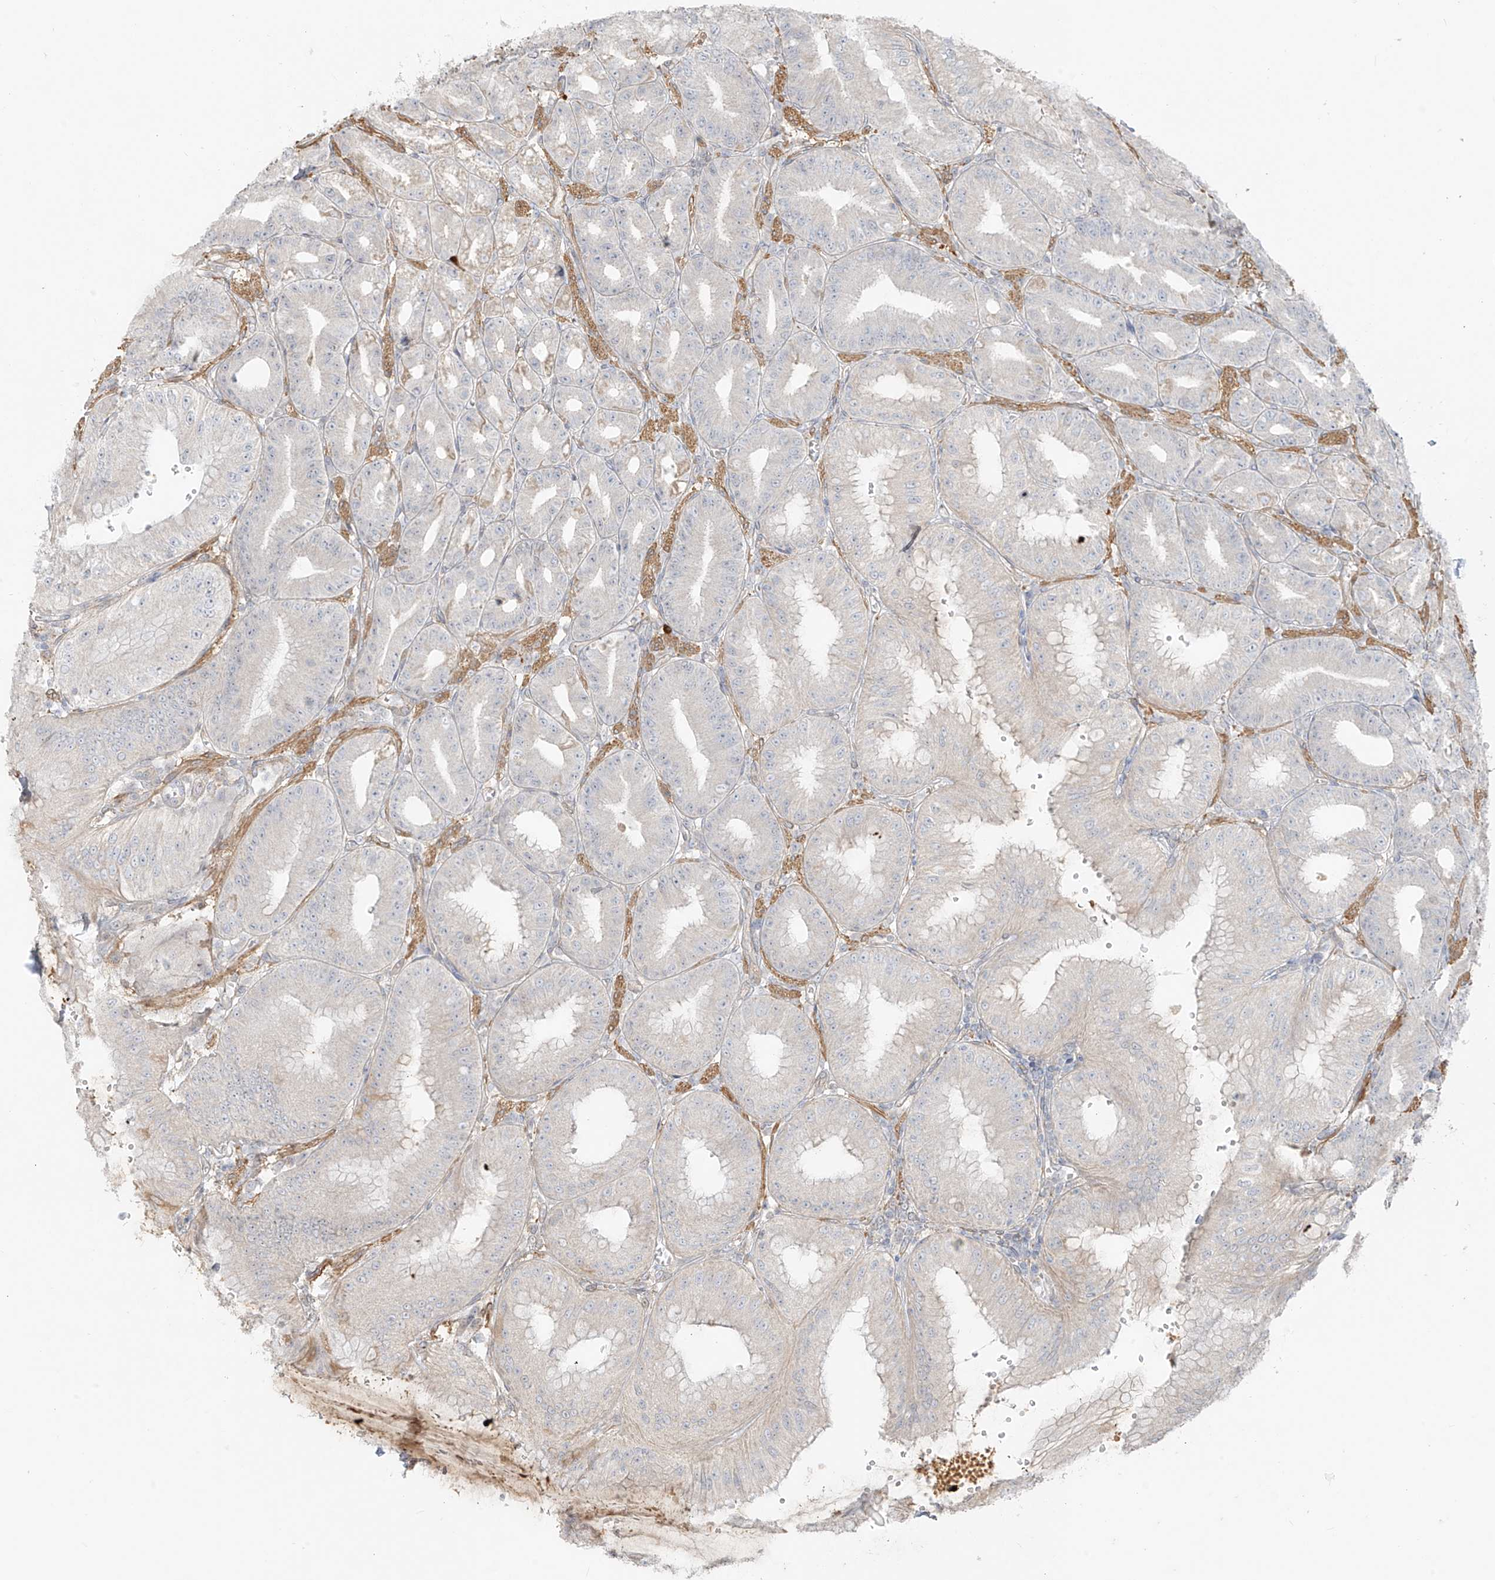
{"staining": {"intensity": "weak", "quantity": "<25%", "location": "cytoplasmic/membranous"}, "tissue": "stomach", "cell_type": "Glandular cells", "image_type": "normal", "snomed": [{"axis": "morphology", "description": "Normal tissue, NOS"}, {"axis": "topography", "description": "Stomach, lower"}], "caption": "Immunohistochemistry histopathology image of benign stomach stained for a protein (brown), which shows no staining in glandular cells.", "gene": "ABCD1", "patient": {"sex": "male", "age": 71}}